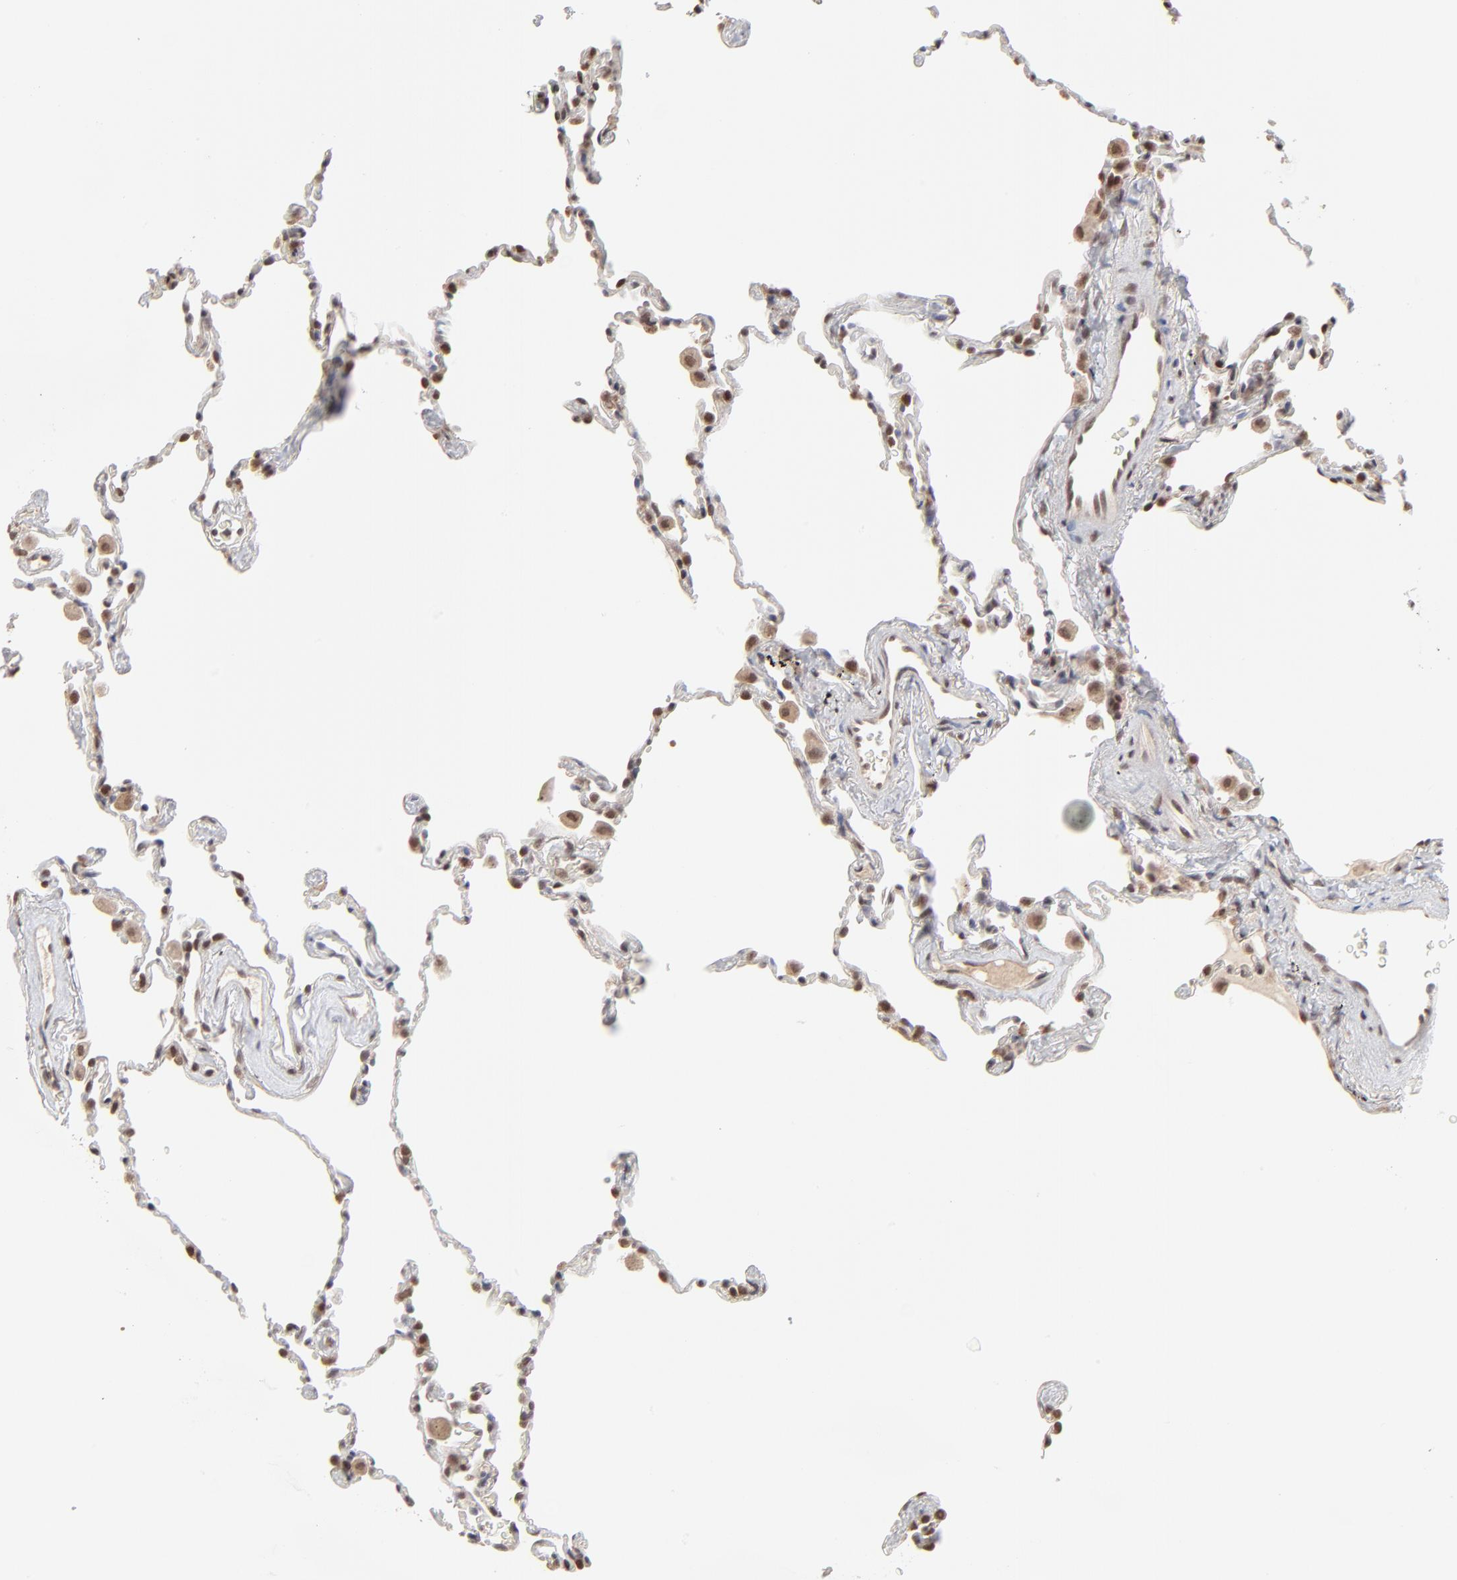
{"staining": {"intensity": "moderate", "quantity": ">75%", "location": "nuclear"}, "tissue": "lung", "cell_type": "Alveolar cells", "image_type": "normal", "snomed": [{"axis": "morphology", "description": "Normal tissue, NOS"}, {"axis": "morphology", "description": "Soft tissue tumor metastatic"}, {"axis": "topography", "description": "Lung"}], "caption": "Protein expression by immunohistochemistry (IHC) reveals moderate nuclear staining in about >75% of alveolar cells in unremarkable lung.", "gene": "ARIH1", "patient": {"sex": "male", "age": 59}}